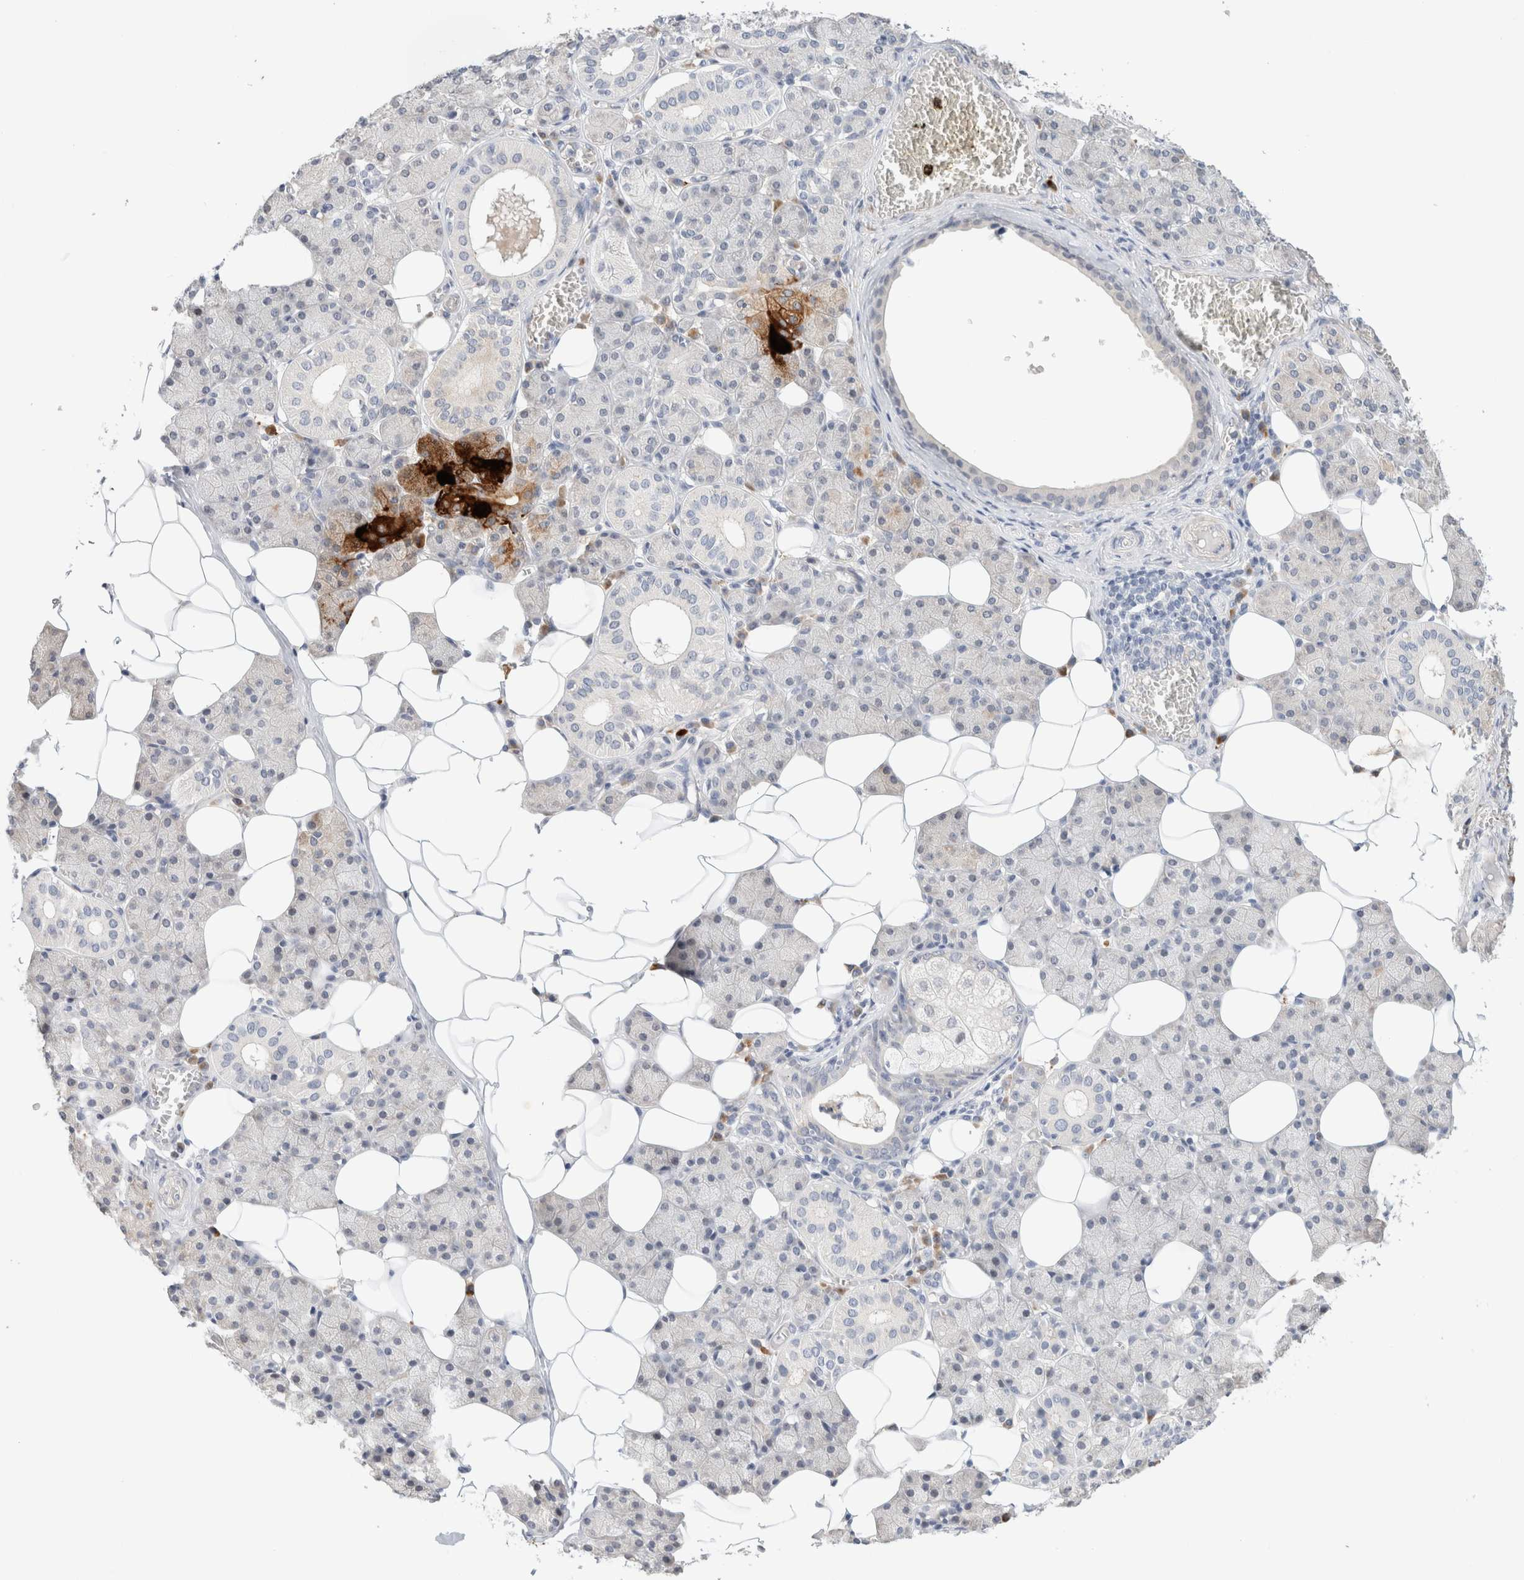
{"staining": {"intensity": "negative", "quantity": "none", "location": "none"}, "tissue": "salivary gland", "cell_type": "Glandular cells", "image_type": "normal", "snomed": [{"axis": "morphology", "description": "Normal tissue, NOS"}, {"axis": "topography", "description": "Salivary gland"}], "caption": "The IHC image has no significant positivity in glandular cells of salivary gland.", "gene": "SPRTN", "patient": {"sex": "female", "age": 33}}